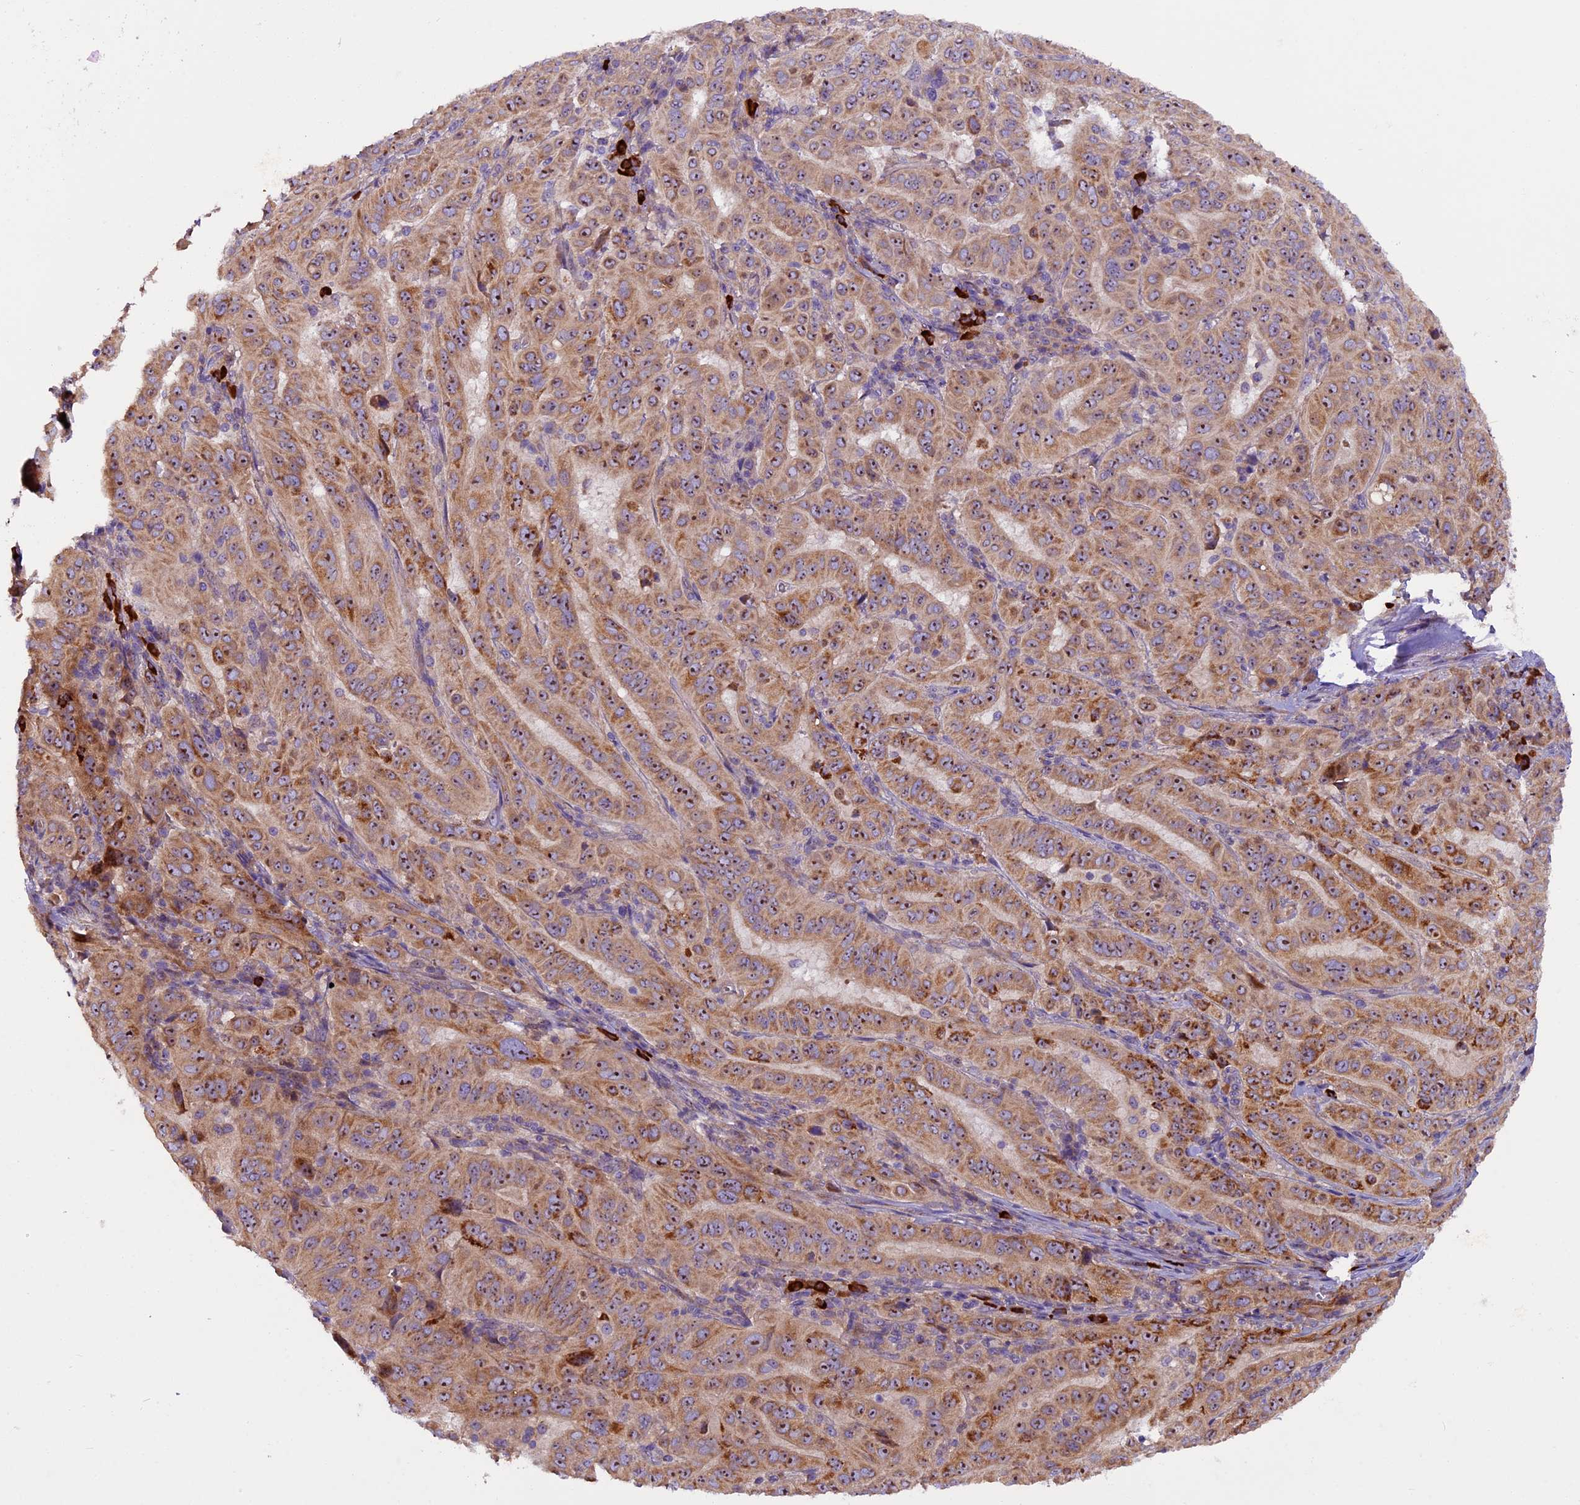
{"staining": {"intensity": "moderate", "quantity": ">75%", "location": "cytoplasmic/membranous,nuclear"}, "tissue": "pancreatic cancer", "cell_type": "Tumor cells", "image_type": "cancer", "snomed": [{"axis": "morphology", "description": "Adenocarcinoma, NOS"}, {"axis": "topography", "description": "Pancreas"}], "caption": "A photomicrograph of adenocarcinoma (pancreatic) stained for a protein demonstrates moderate cytoplasmic/membranous and nuclear brown staining in tumor cells. The protein is shown in brown color, while the nuclei are stained blue.", "gene": "FRY", "patient": {"sex": "male", "age": 63}}